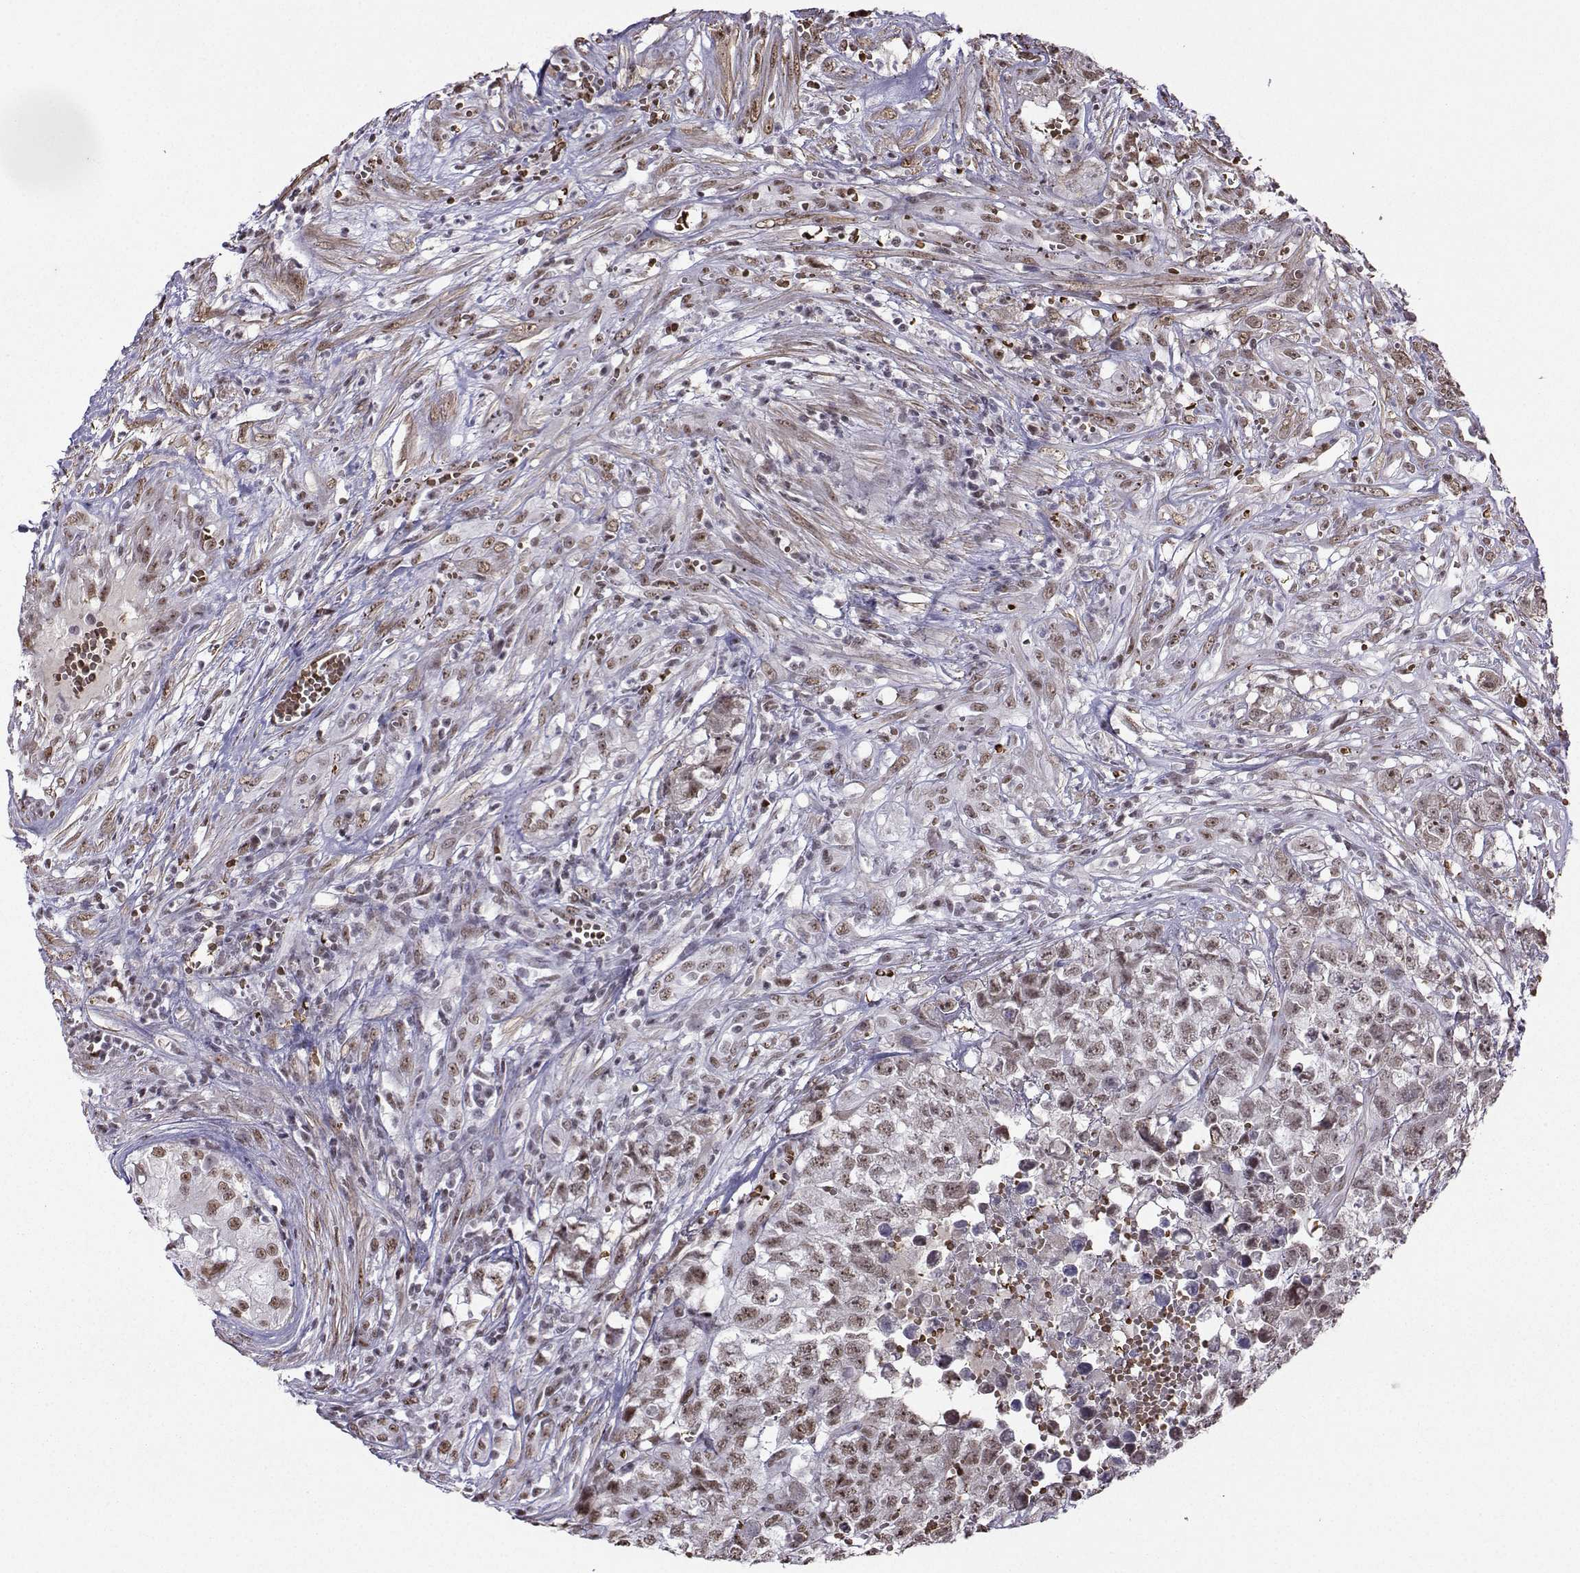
{"staining": {"intensity": "weak", "quantity": ">75%", "location": "nuclear"}, "tissue": "testis cancer", "cell_type": "Tumor cells", "image_type": "cancer", "snomed": [{"axis": "morphology", "description": "Seminoma, NOS"}, {"axis": "morphology", "description": "Carcinoma, Embryonal, NOS"}, {"axis": "topography", "description": "Testis"}], "caption": "Protein expression analysis of human embryonal carcinoma (testis) reveals weak nuclear staining in approximately >75% of tumor cells.", "gene": "CCNK", "patient": {"sex": "male", "age": 22}}